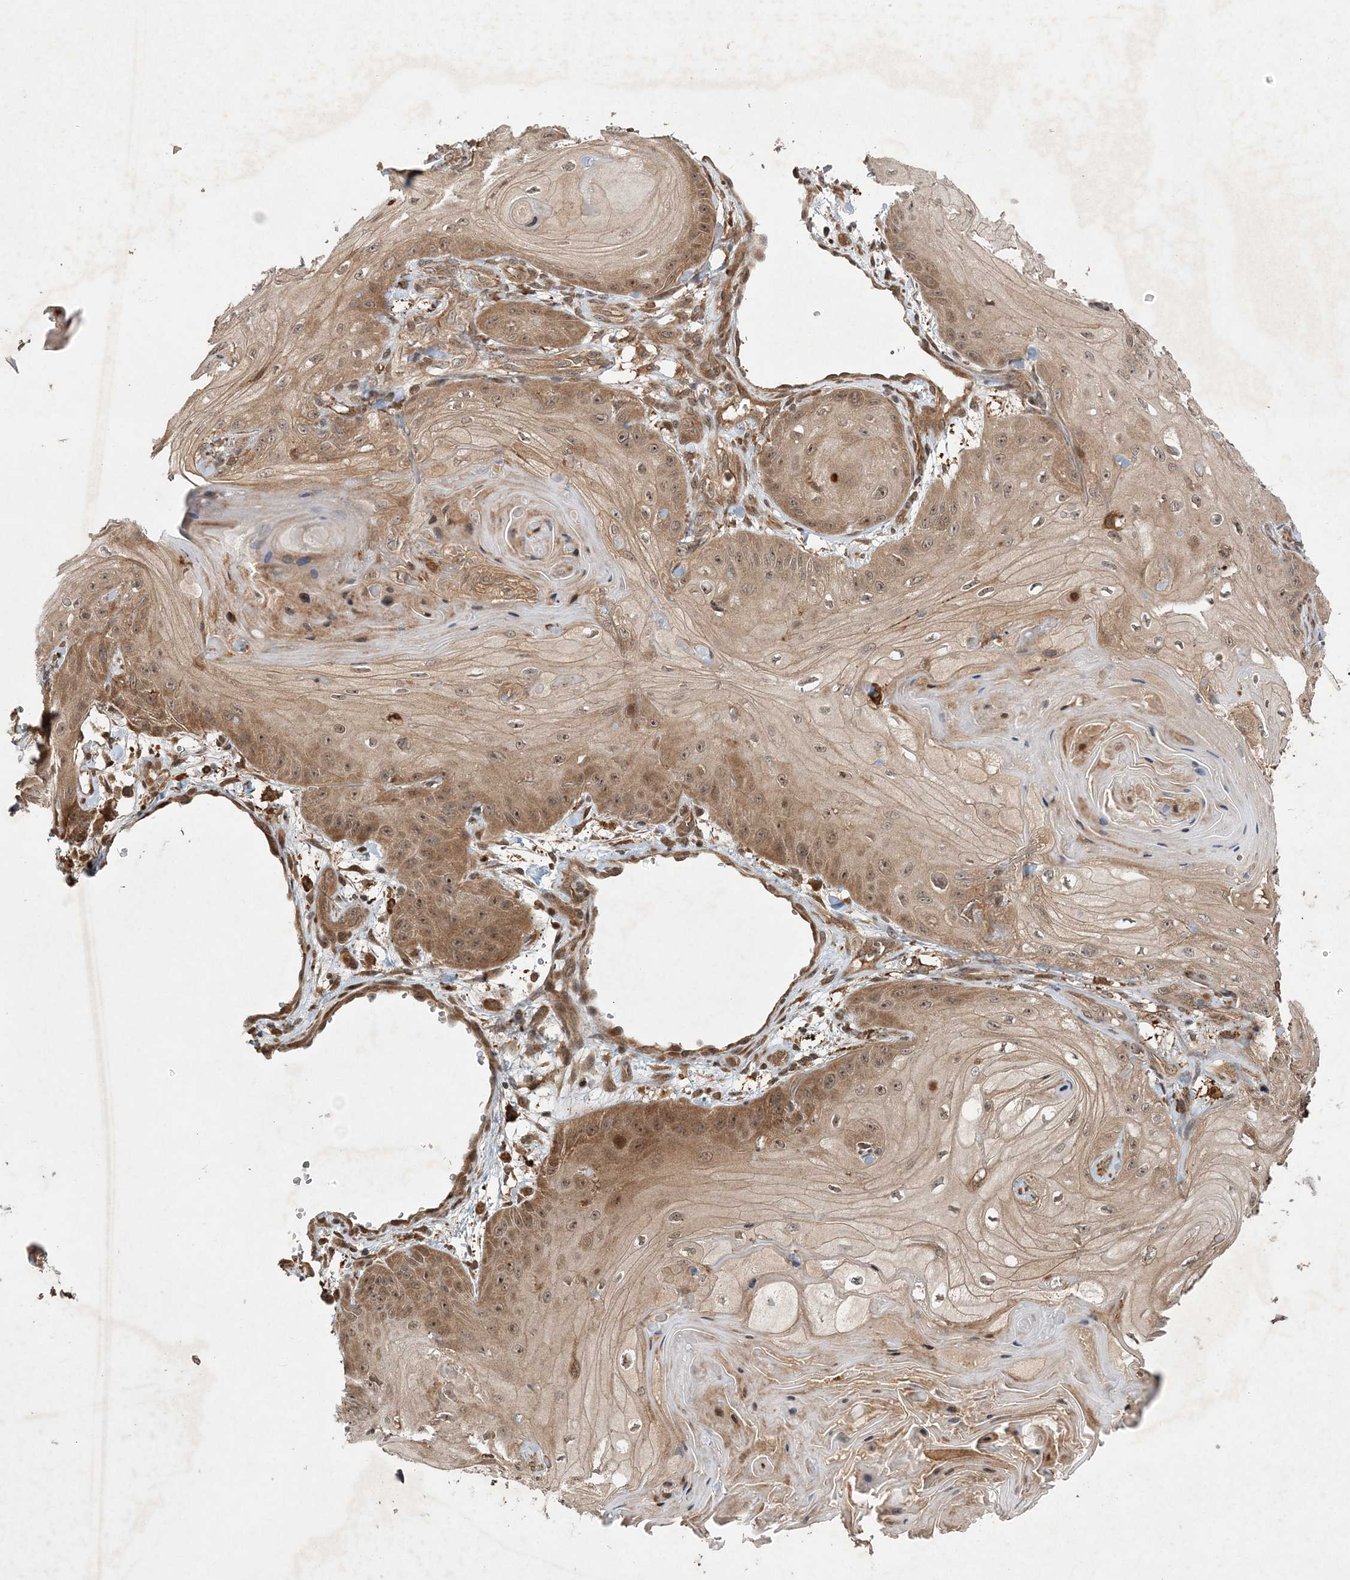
{"staining": {"intensity": "moderate", "quantity": ">75%", "location": "cytoplasmic/membranous,nuclear"}, "tissue": "skin cancer", "cell_type": "Tumor cells", "image_type": "cancer", "snomed": [{"axis": "morphology", "description": "Squamous cell carcinoma, NOS"}, {"axis": "topography", "description": "Skin"}], "caption": "This is a micrograph of IHC staining of skin cancer (squamous cell carcinoma), which shows moderate expression in the cytoplasmic/membranous and nuclear of tumor cells.", "gene": "UBTD2", "patient": {"sex": "male", "age": 74}}